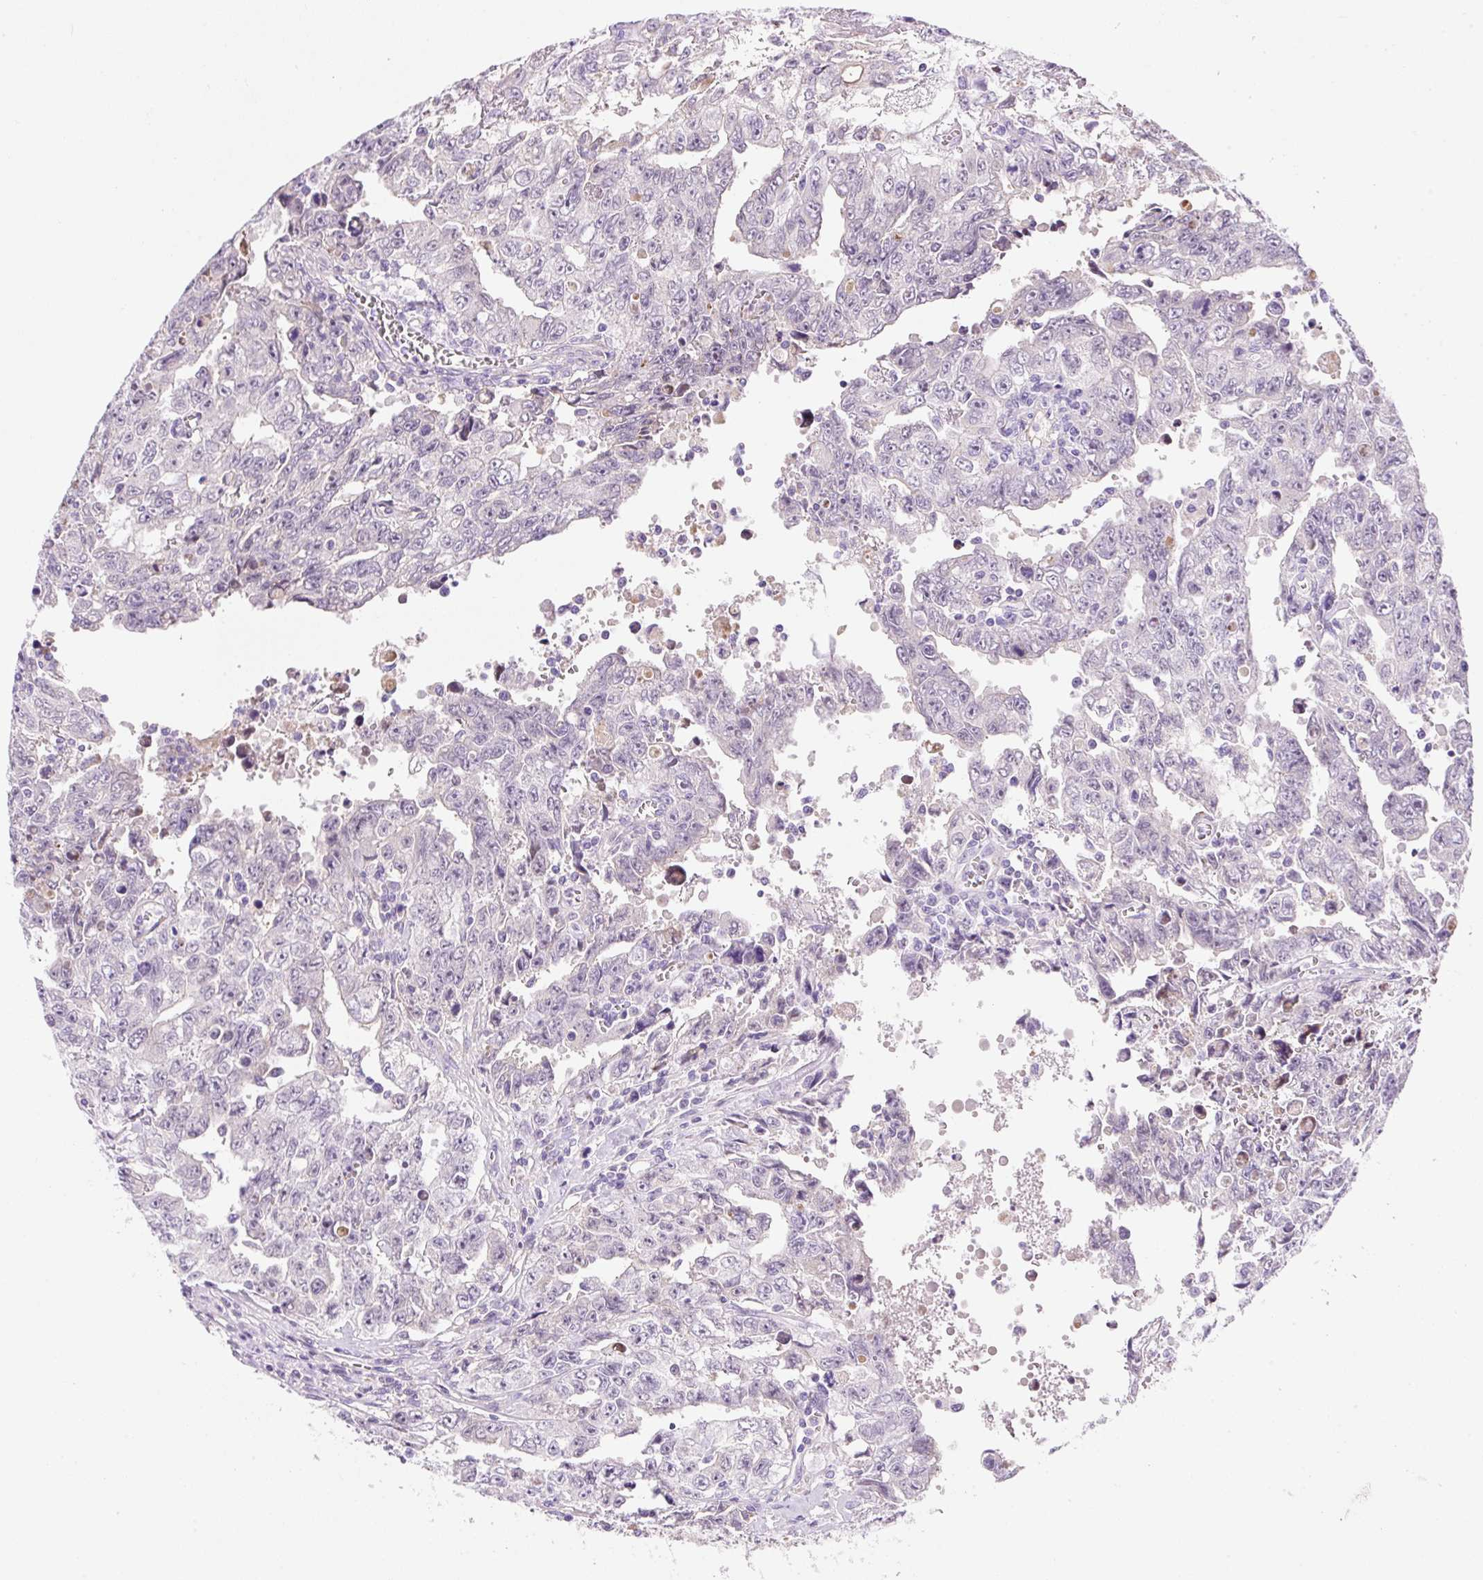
{"staining": {"intensity": "negative", "quantity": "none", "location": "none"}, "tissue": "testis cancer", "cell_type": "Tumor cells", "image_type": "cancer", "snomed": [{"axis": "morphology", "description": "Carcinoma, Embryonal, NOS"}, {"axis": "topography", "description": "Testis"}], "caption": "This micrograph is of embryonal carcinoma (testis) stained with immunohistochemistry to label a protein in brown with the nuclei are counter-stained blue. There is no expression in tumor cells. The staining was performed using DAB to visualize the protein expression in brown, while the nuclei were stained in blue with hematoxylin (Magnification: 20x).", "gene": "ZNF121", "patient": {"sex": "male", "age": 24}}